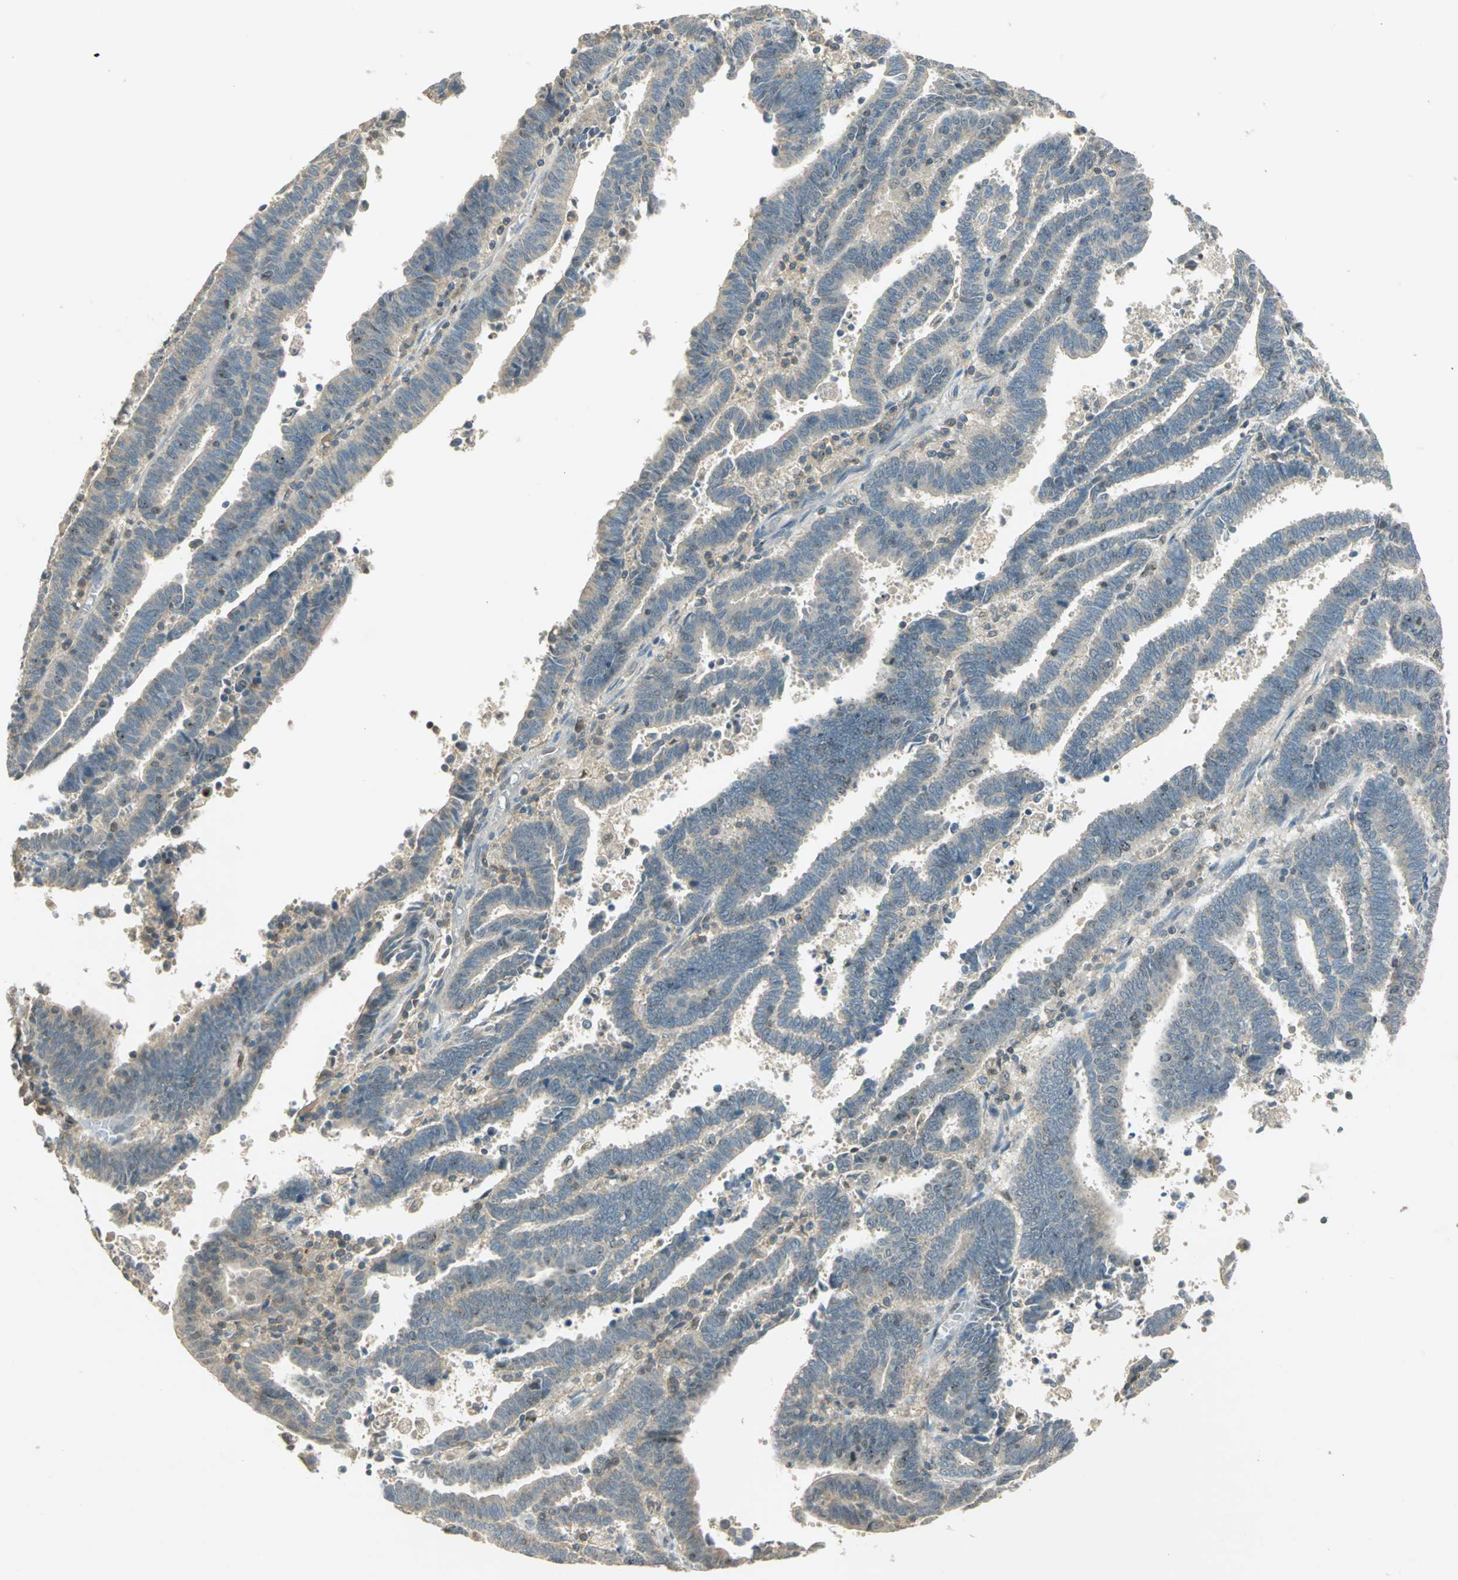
{"staining": {"intensity": "weak", "quantity": ">75%", "location": "cytoplasmic/membranous"}, "tissue": "endometrial cancer", "cell_type": "Tumor cells", "image_type": "cancer", "snomed": [{"axis": "morphology", "description": "Adenocarcinoma, NOS"}, {"axis": "topography", "description": "Uterus"}], "caption": "DAB immunohistochemical staining of endometrial adenocarcinoma reveals weak cytoplasmic/membranous protein staining in about >75% of tumor cells.", "gene": "BIRC2", "patient": {"sex": "female", "age": 83}}